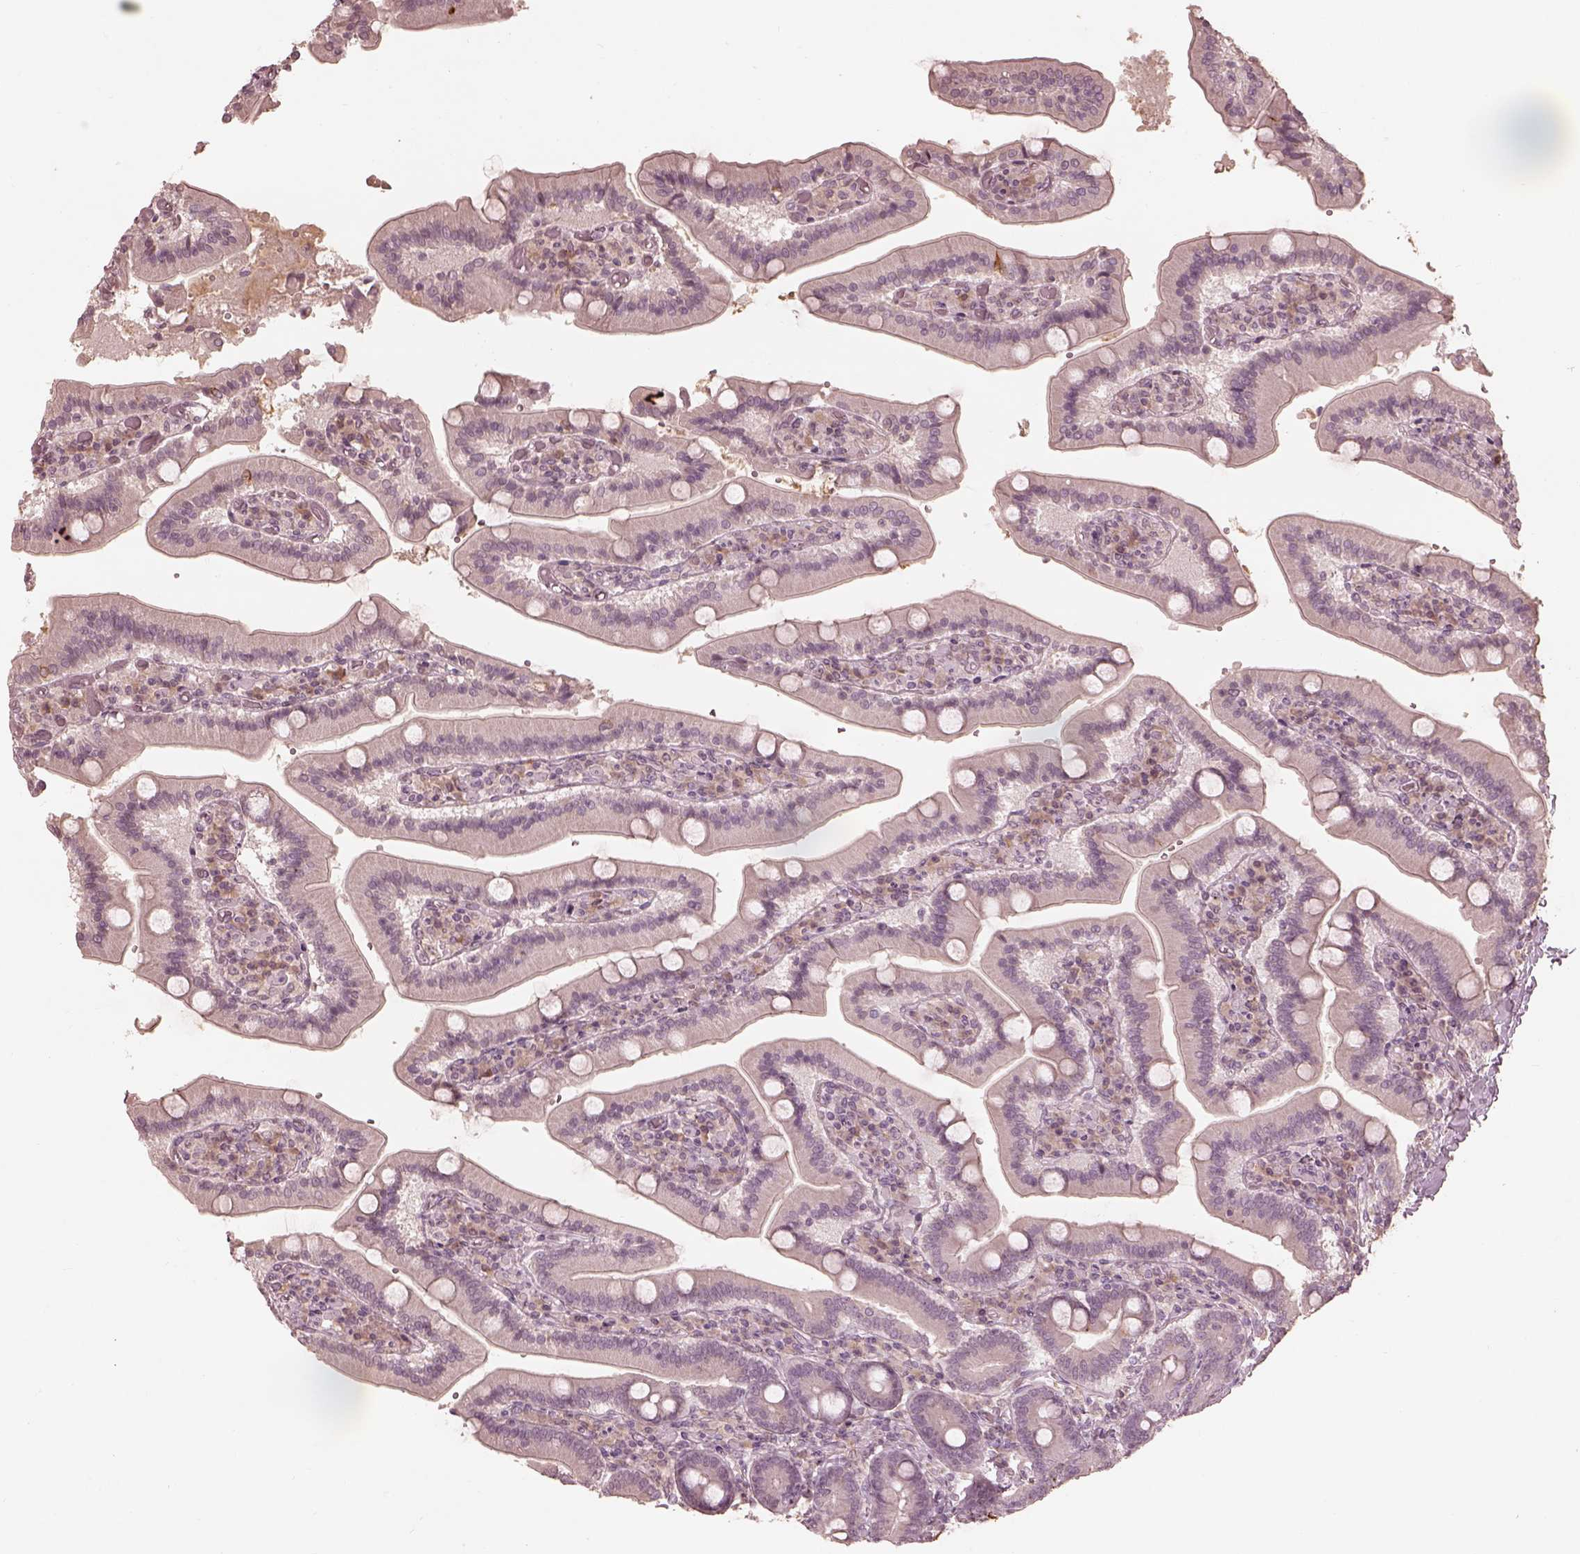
{"staining": {"intensity": "negative", "quantity": "none", "location": "none"}, "tissue": "duodenum", "cell_type": "Glandular cells", "image_type": "normal", "snomed": [{"axis": "morphology", "description": "Normal tissue, NOS"}, {"axis": "topography", "description": "Duodenum"}], "caption": "A micrograph of duodenum stained for a protein displays no brown staining in glandular cells.", "gene": "CALR3", "patient": {"sex": "female", "age": 62}}